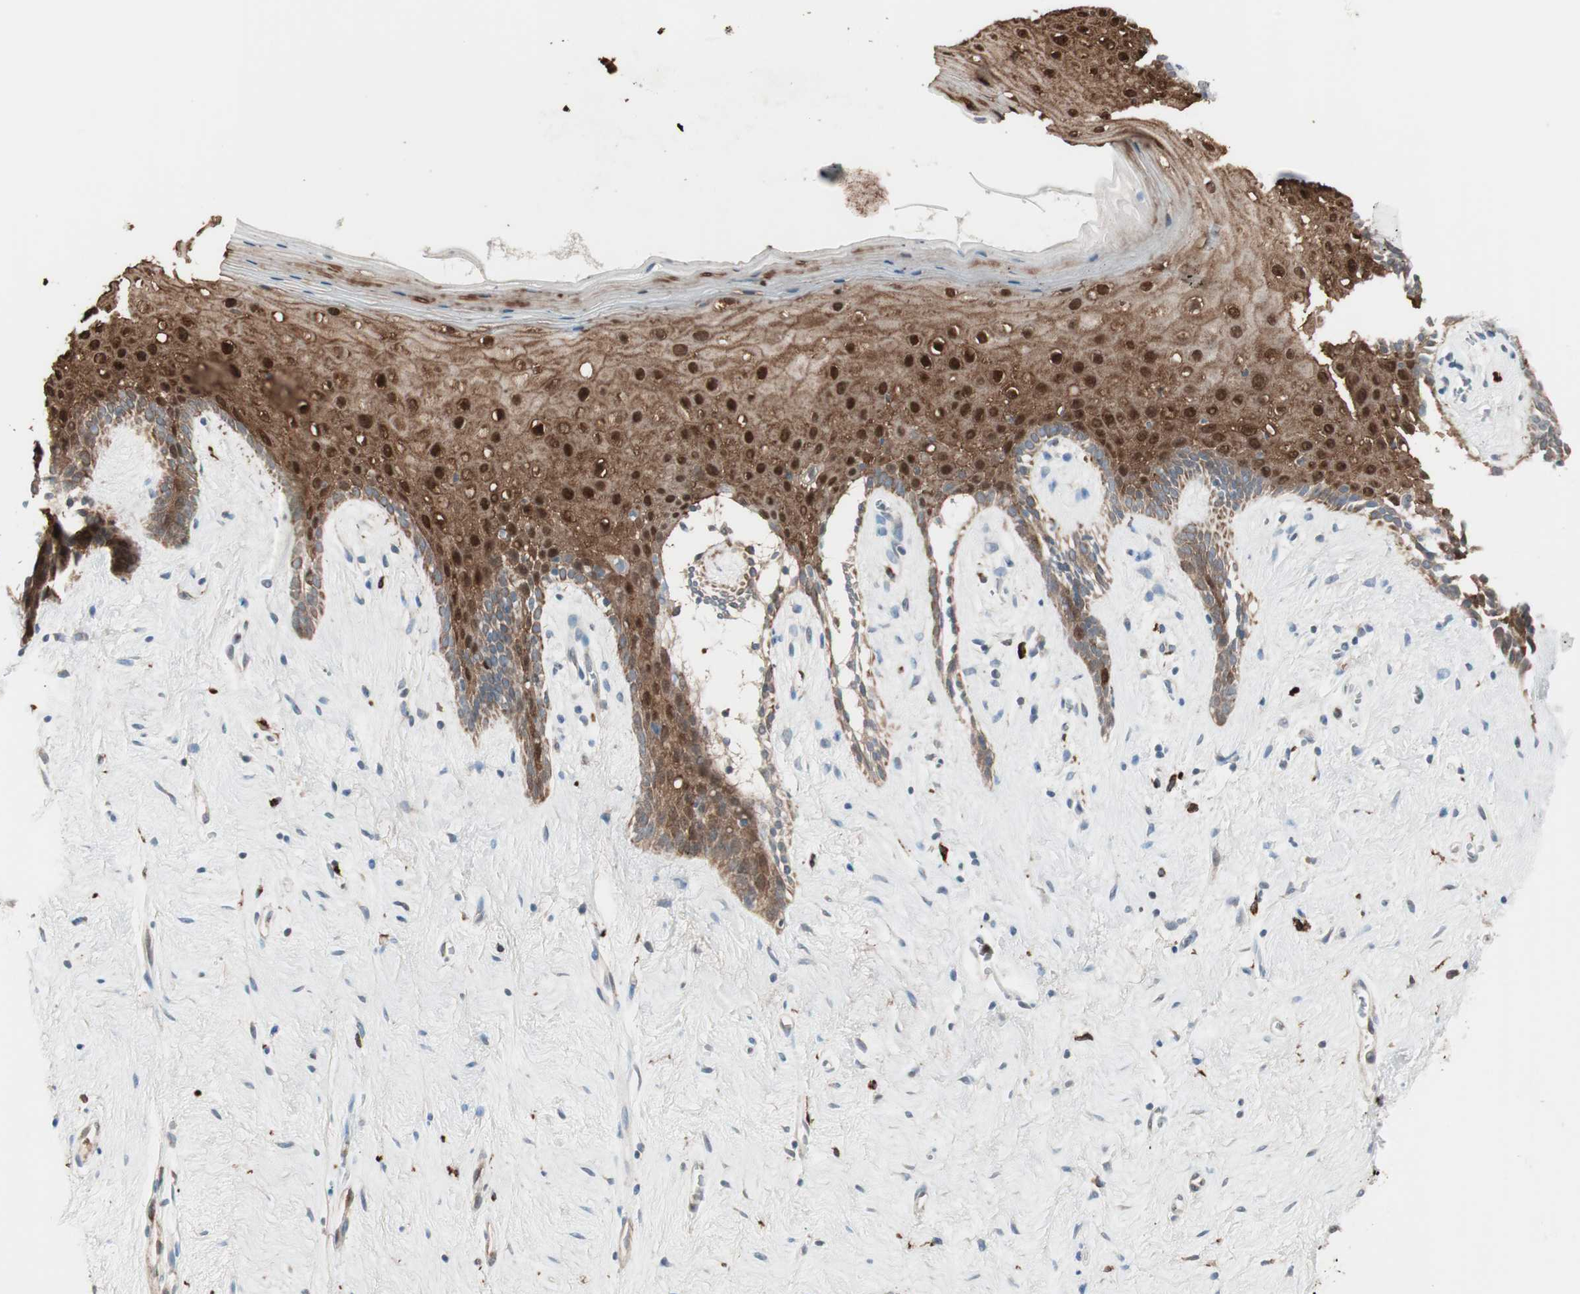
{"staining": {"intensity": "strong", "quantity": ">75%", "location": "cytoplasmic/membranous,nuclear"}, "tissue": "vagina", "cell_type": "Squamous epithelial cells", "image_type": "normal", "snomed": [{"axis": "morphology", "description": "Normal tissue, NOS"}, {"axis": "topography", "description": "Vagina"}], "caption": "Squamous epithelial cells display high levels of strong cytoplasmic/membranous,nuclear positivity in about >75% of cells in benign human vagina.", "gene": "STAB1", "patient": {"sex": "female", "age": 44}}